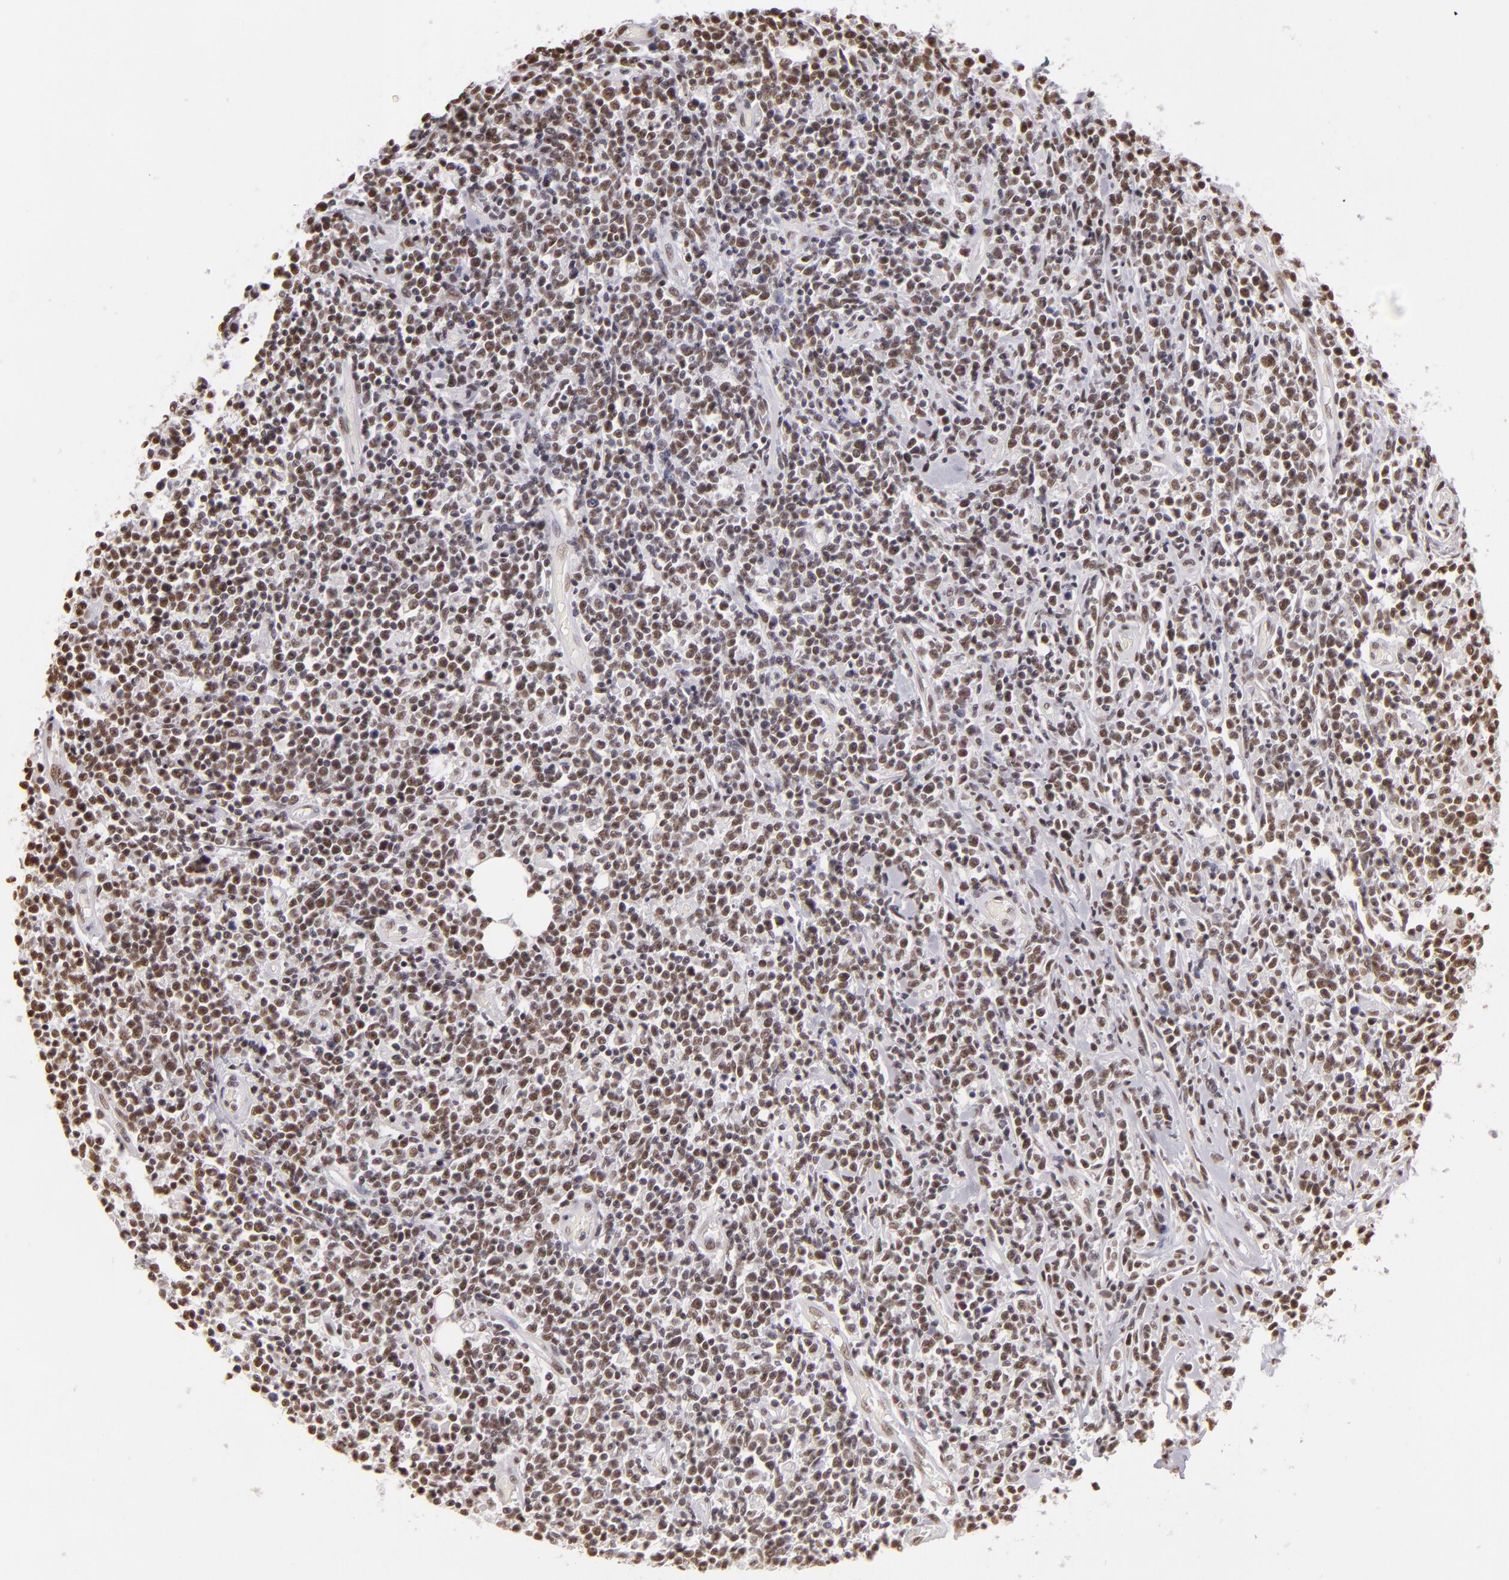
{"staining": {"intensity": "moderate", "quantity": ">75%", "location": "nuclear"}, "tissue": "lymphoma", "cell_type": "Tumor cells", "image_type": "cancer", "snomed": [{"axis": "morphology", "description": "Malignant lymphoma, non-Hodgkin's type, High grade"}, {"axis": "topography", "description": "Colon"}], "caption": "The histopathology image demonstrates immunohistochemical staining of malignant lymphoma, non-Hodgkin's type (high-grade). There is moderate nuclear expression is present in about >75% of tumor cells.", "gene": "INTS6", "patient": {"sex": "male", "age": 82}}